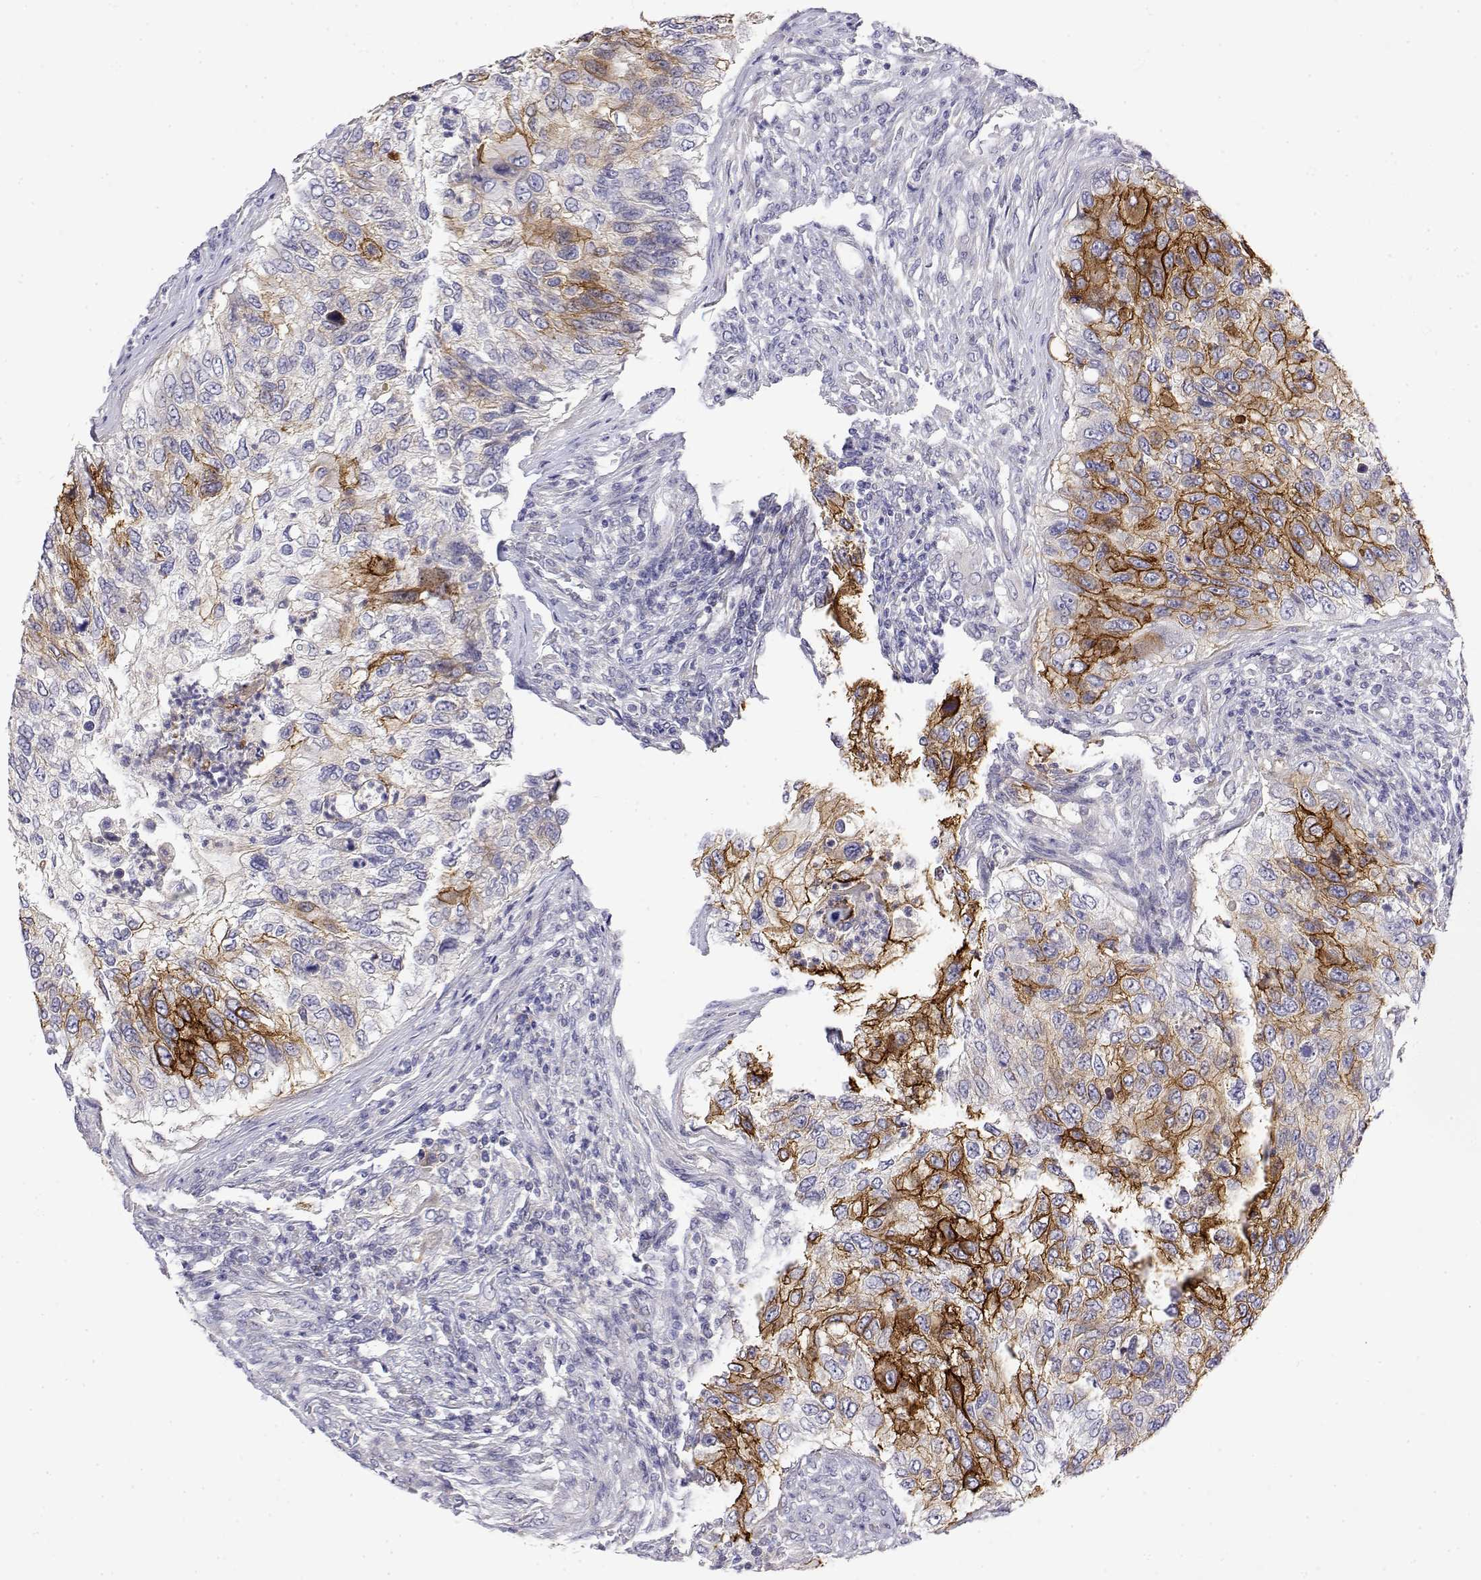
{"staining": {"intensity": "moderate", "quantity": "25%-75%", "location": "cytoplasmic/membranous"}, "tissue": "urothelial cancer", "cell_type": "Tumor cells", "image_type": "cancer", "snomed": [{"axis": "morphology", "description": "Urothelial carcinoma, High grade"}, {"axis": "topography", "description": "Urinary bladder"}], "caption": "Human urothelial cancer stained with a protein marker shows moderate staining in tumor cells.", "gene": "LY6D", "patient": {"sex": "female", "age": 60}}